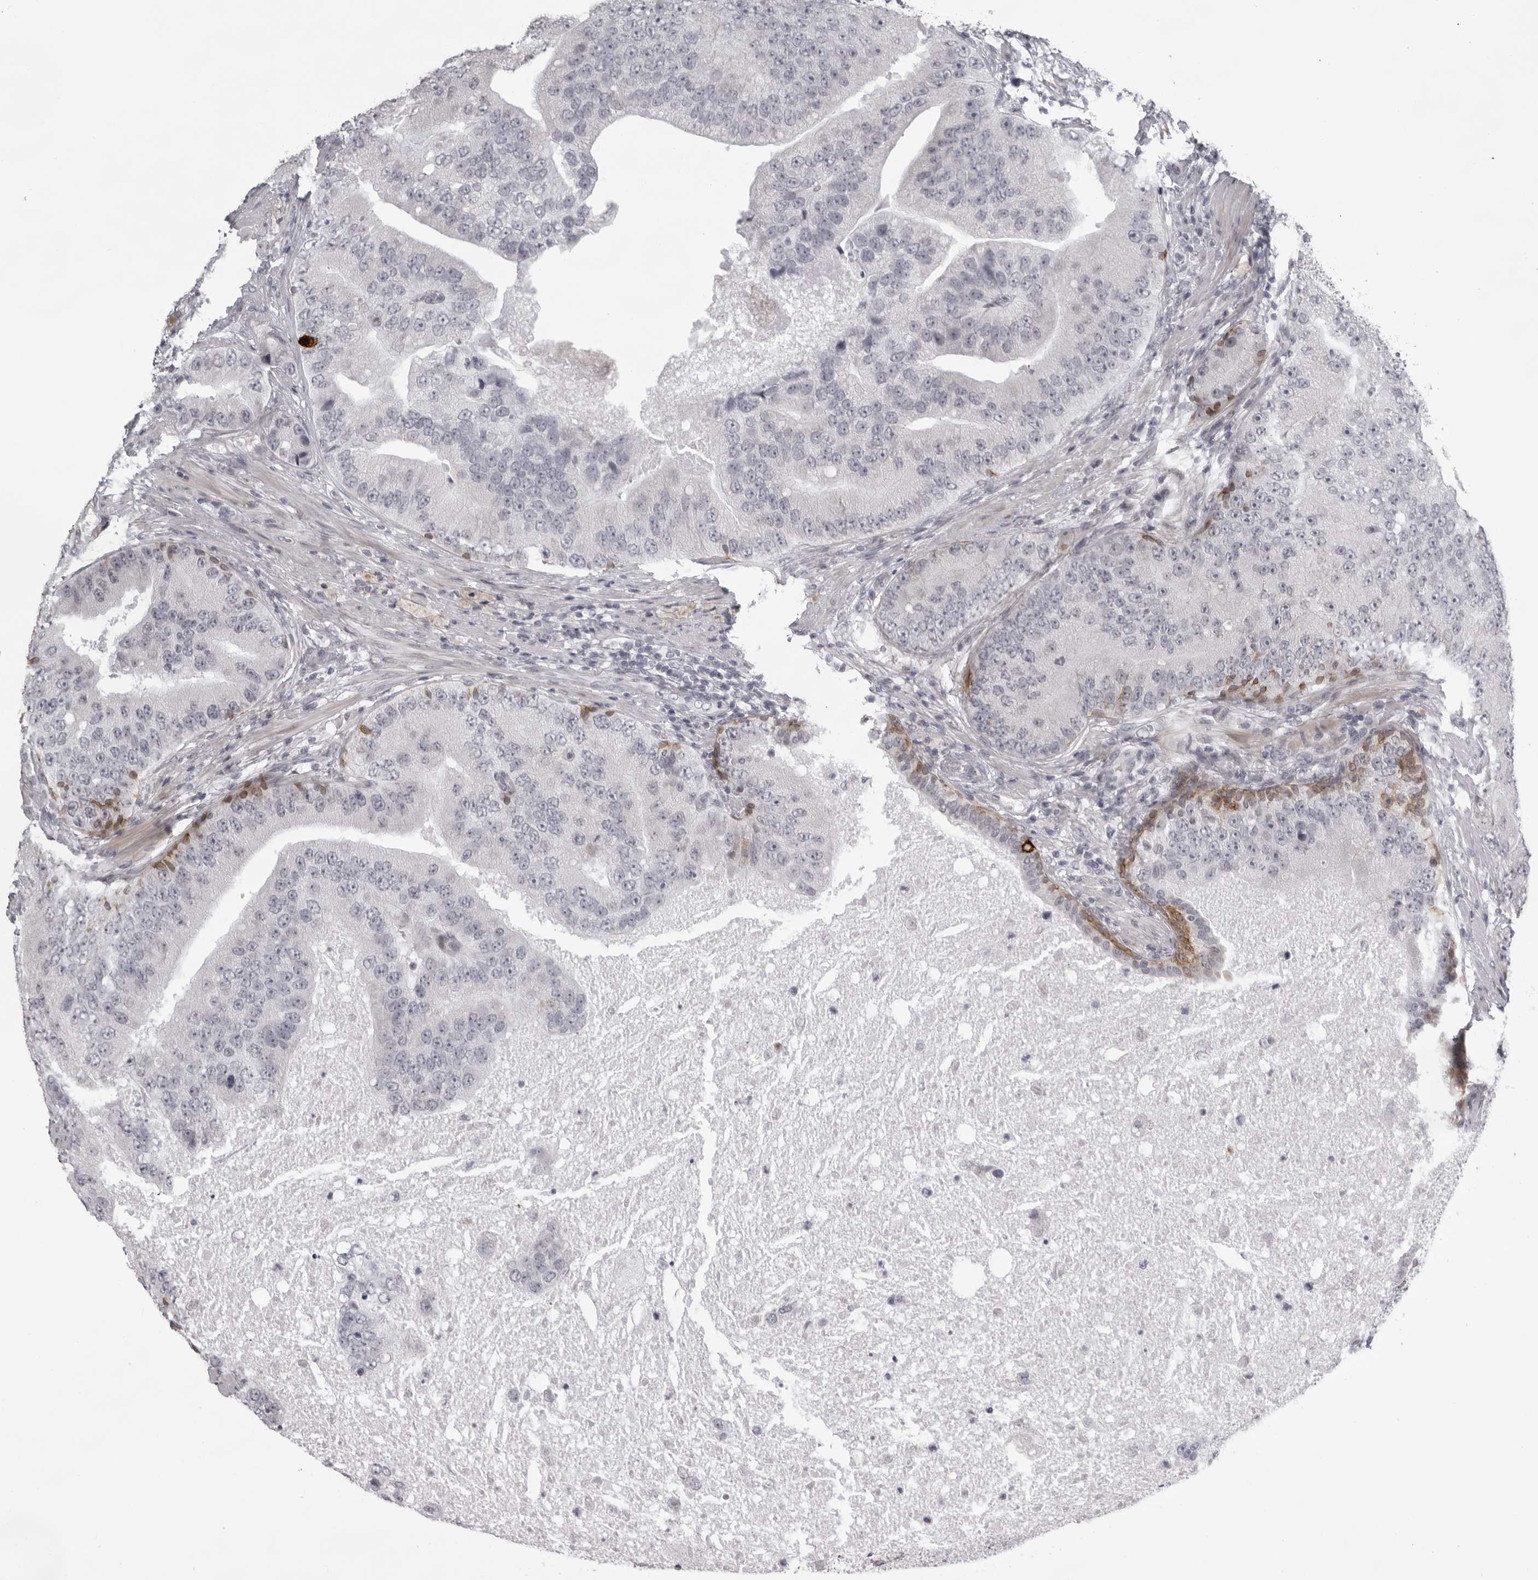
{"staining": {"intensity": "negative", "quantity": "none", "location": "none"}, "tissue": "prostate cancer", "cell_type": "Tumor cells", "image_type": "cancer", "snomed": [{"axis": "morphology", "description": "Adenocarcinoma, High grade"}, {"axis": "topography", "description": "Prostate"}], "caption": "The photomicrograph exhibits no staining of tumor cells in adenocarcinoma (high-grade) (prostate). (DAB IHC with hematoxylin counter stain).", "gene": "NUDT18", "patient": {"sex": "male", "age": 70}}